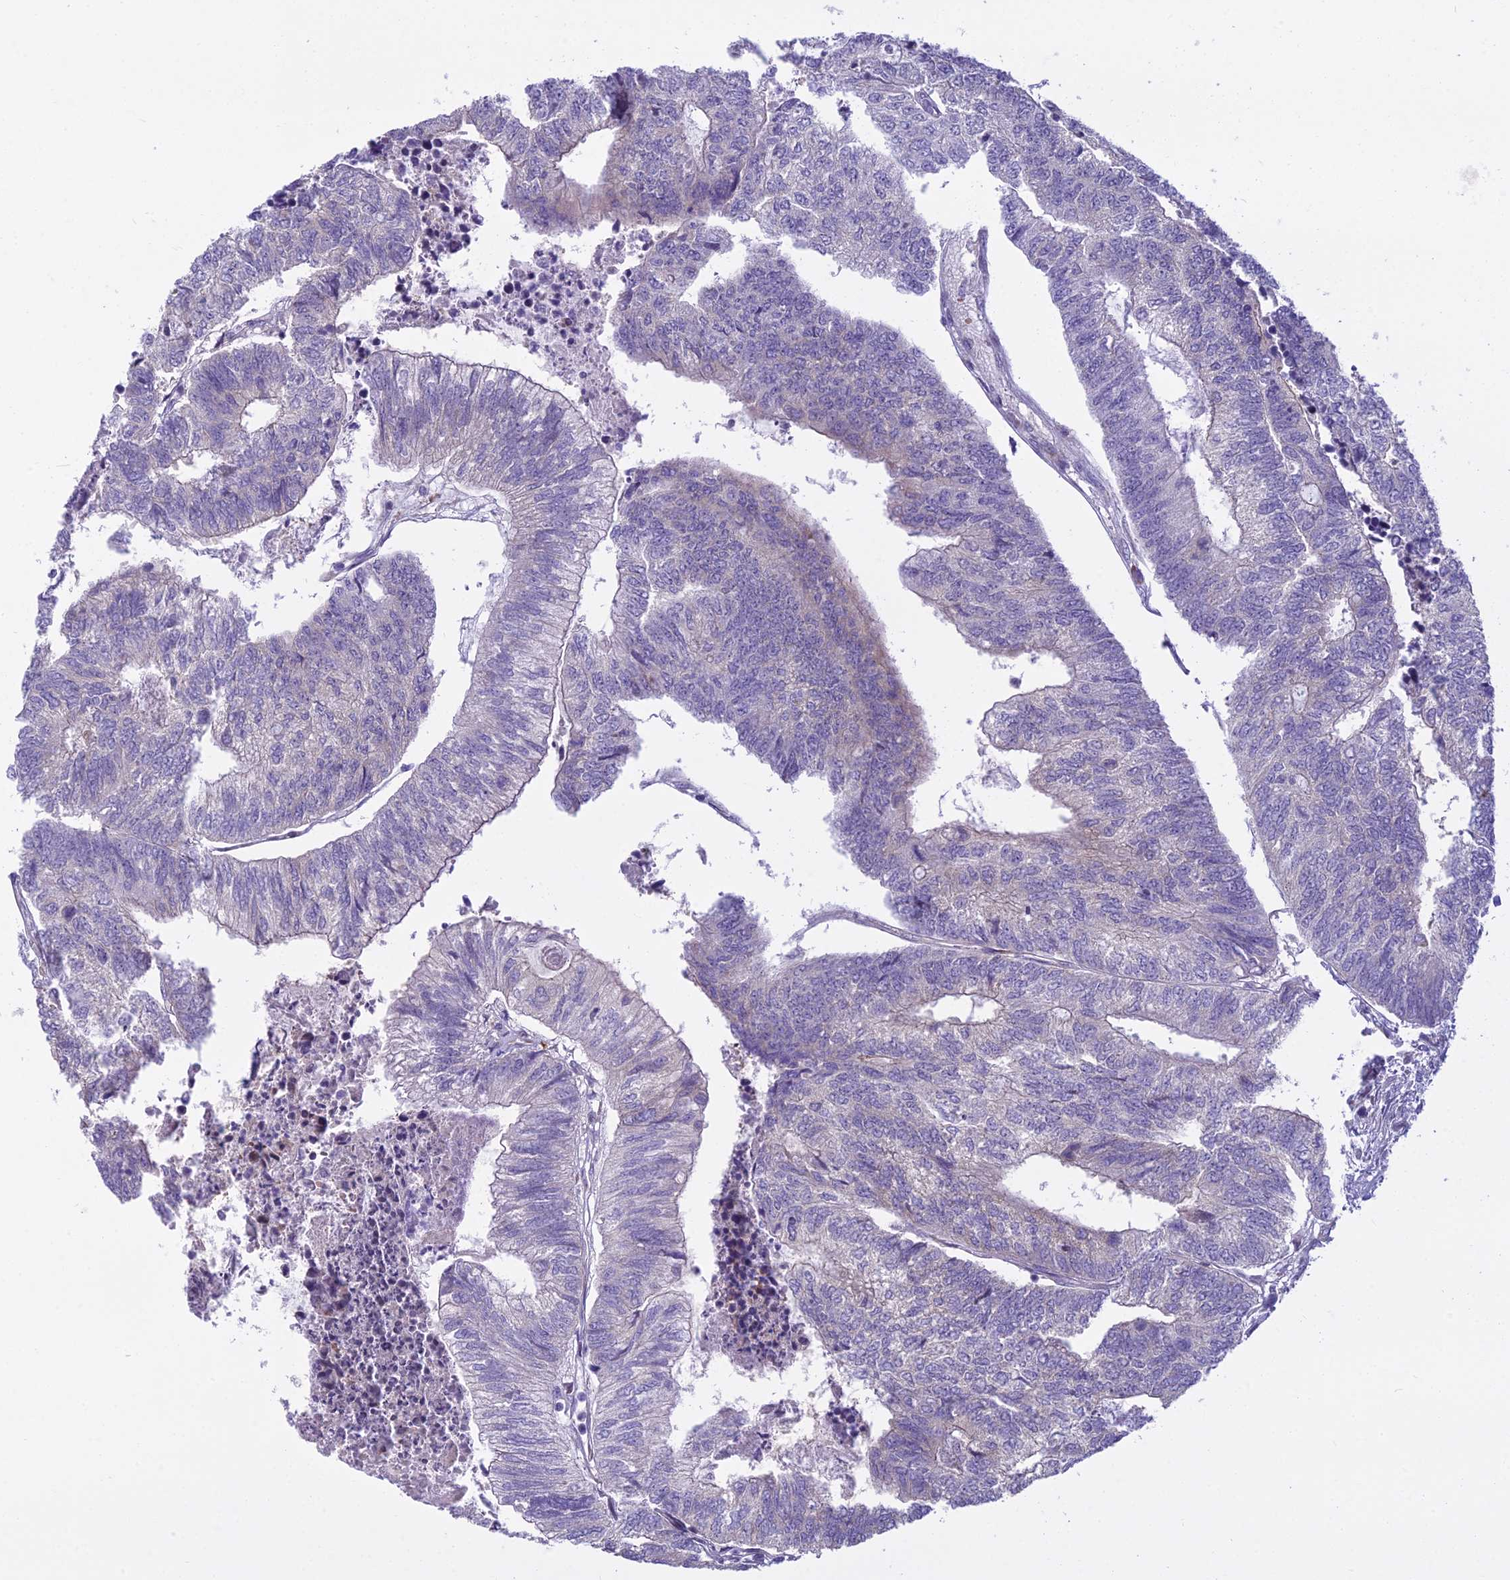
{"staining": {"intensity": "negative", "quantity": "none", "location": "none"}, "tissue": "colorectal cancer", "cell_type": "Tumor cells", "image_type": "cancer", "snomed": [{"axis": "morphology", "description": "Adenocarcinoma, NOS"}, {"axis": "topography", "description": "Colon"}], "caption": "Photomicrograph shows no protein staining in tumor cells of colorectal cancer tissue.", "gene": "PCDHB14", "patient": {"sex": "female", "age": 67}}